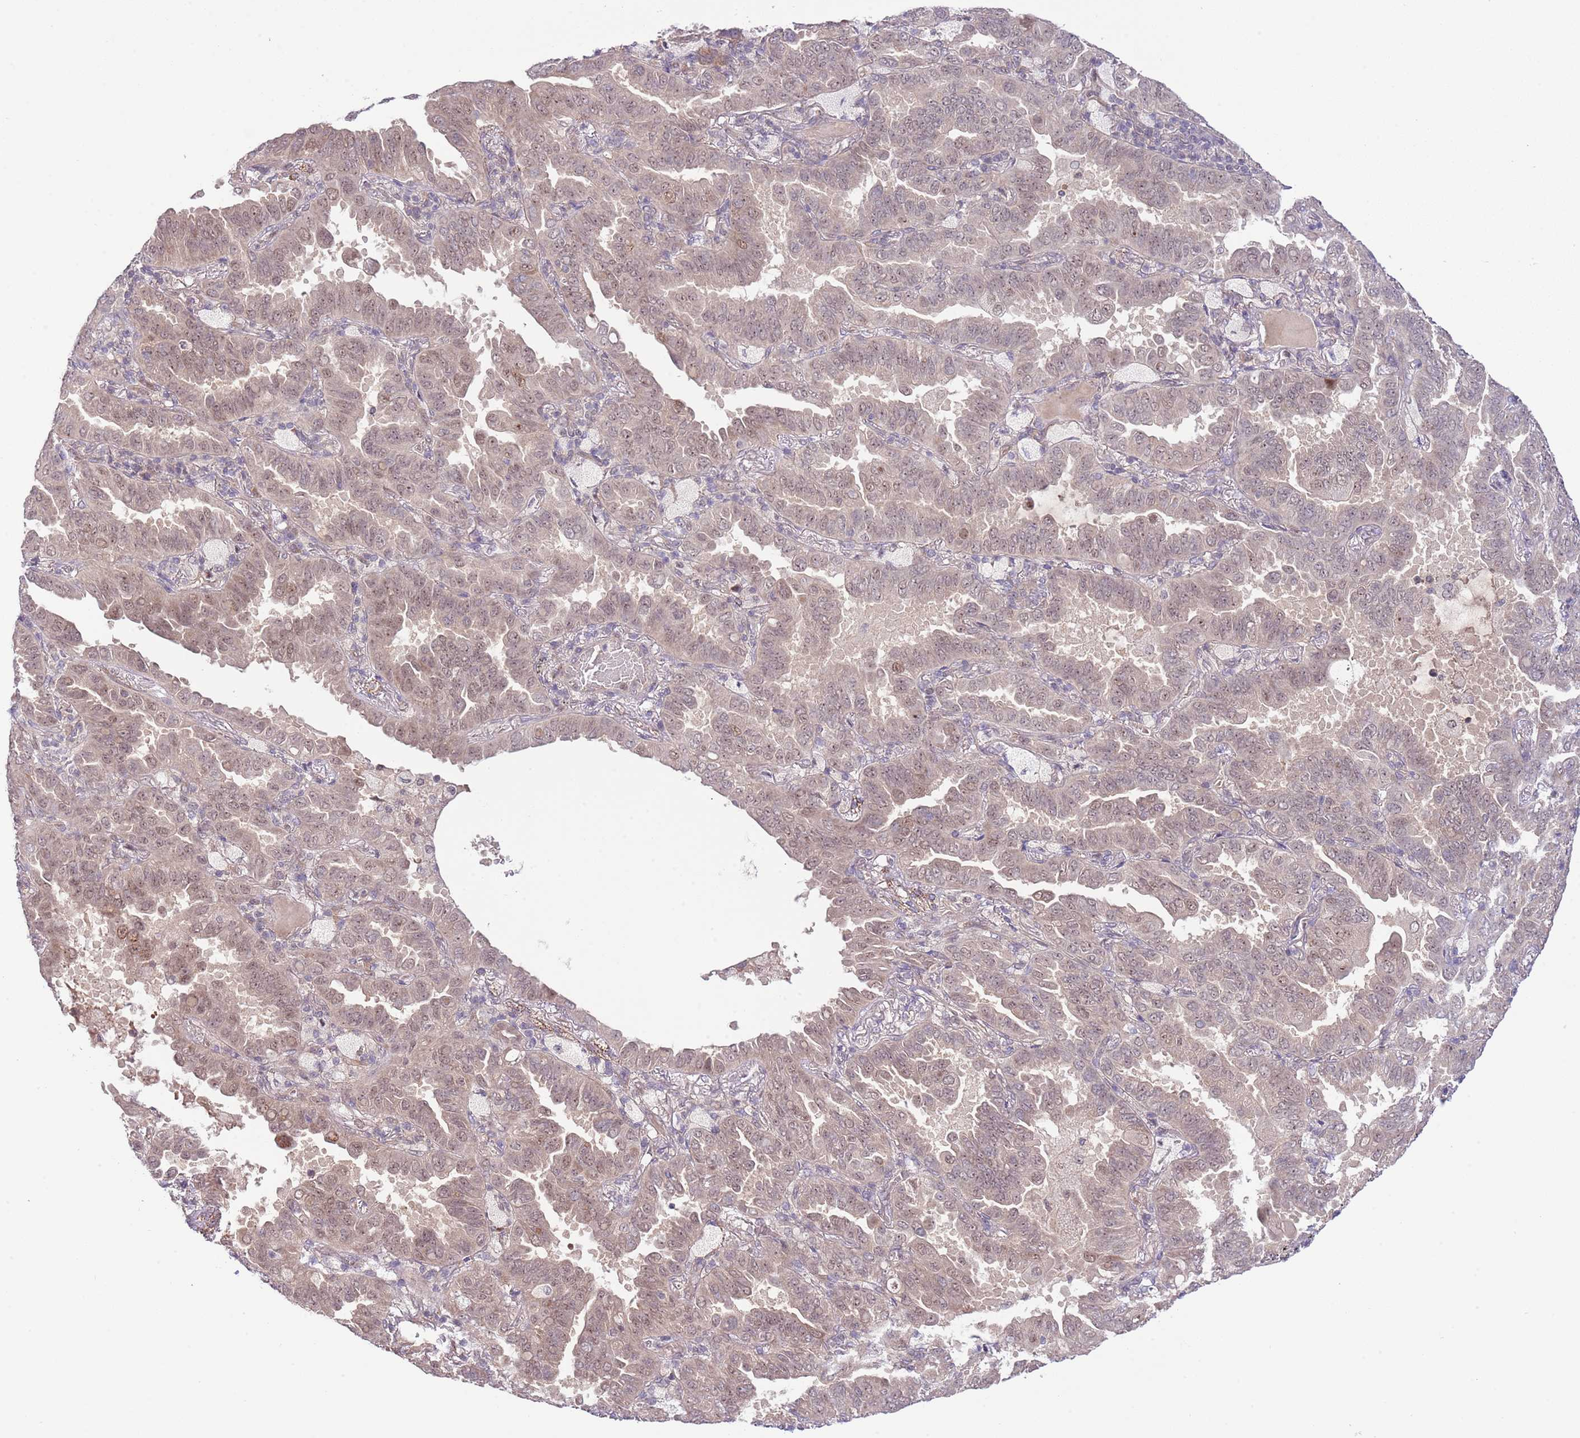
{"staining": {"intensity": "weak", "quantity": ">75%", "location": "cytoplasmic/membranous,nuclear"}, "tissue": "lung cancer", "cell_type": "Tumor cells", "image_type": "cancer", "snomed": [{"axis": "morphology", "description": "Adenocarcinoma, NOS"}, {"axis": "topography", "description": "Lung"}], "caption": "IHC micrograph of neoplastic tissue: human adenocarcinoma (lung) stained using immunohistochemistry (IHC) displays low levels of weak protein expression localized specifically in the cytoplasmic/membranous and nuclear of tumor cells, appearing as a cytoplasmic/membranous and nuclear brown color.", "gene": "CHD1", "patient": {"sex": "male", "age": 64}}